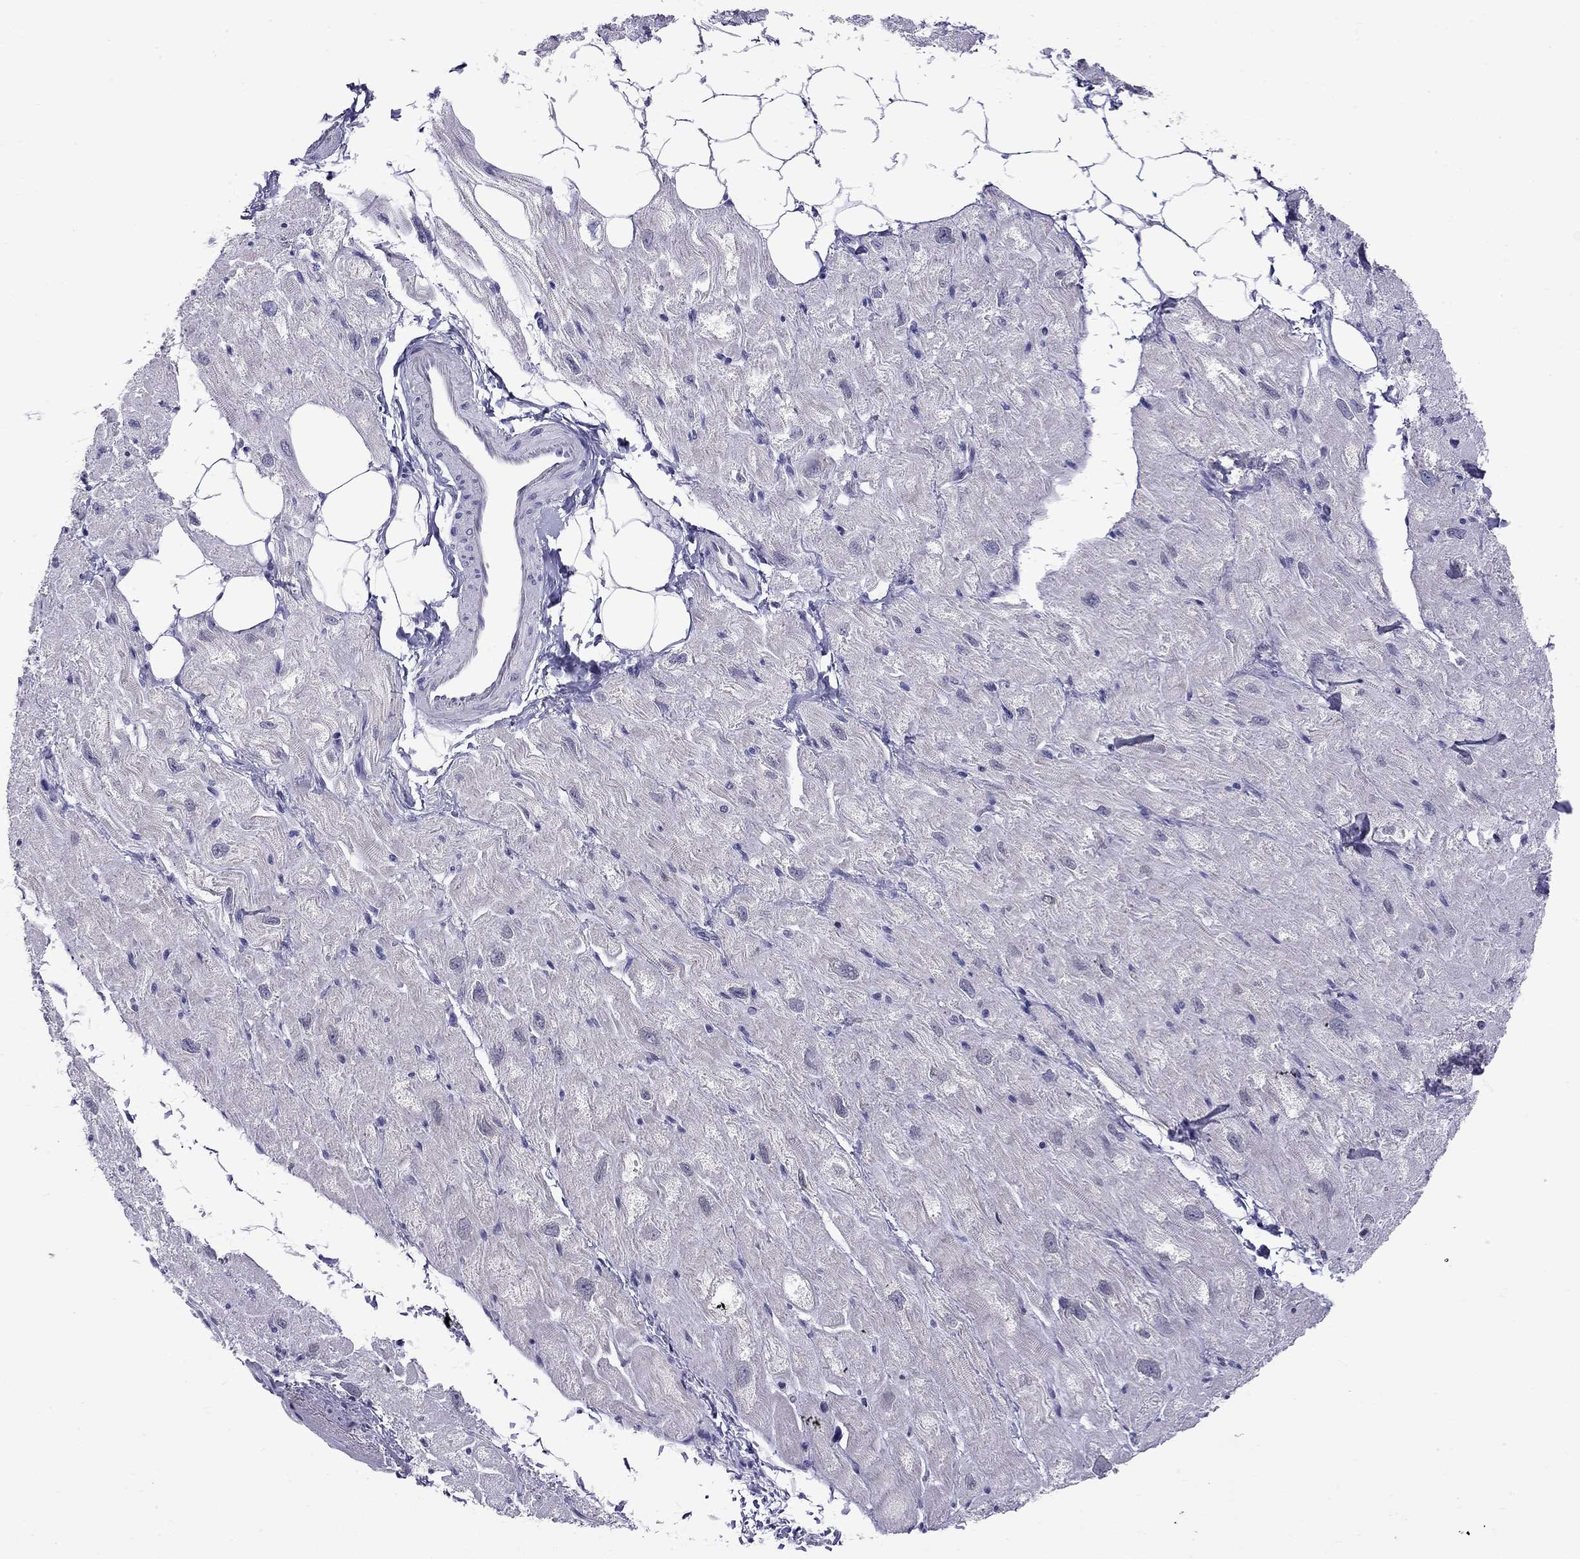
{"staining": {"intensity": "negative", "quantity": "none", "location": "none"}, "tissue": "heart muscle", "cell_type": "Cardiomyocytes", "image_type": "normal", "snomed": [{"axis": "morphology", "description": "Normal tissue, NOS"}, {"axis": "topography", "description": "Heart"}], "caption": "Immunohistochemistry (IHC) photomicrograph of unremarkable heart muscle: heart muscle stained with DAB exhibits no significant protein expression in cardiomyocytes.", "gene": "MUC15", "patient": {"sex": "male", "age": 66}}